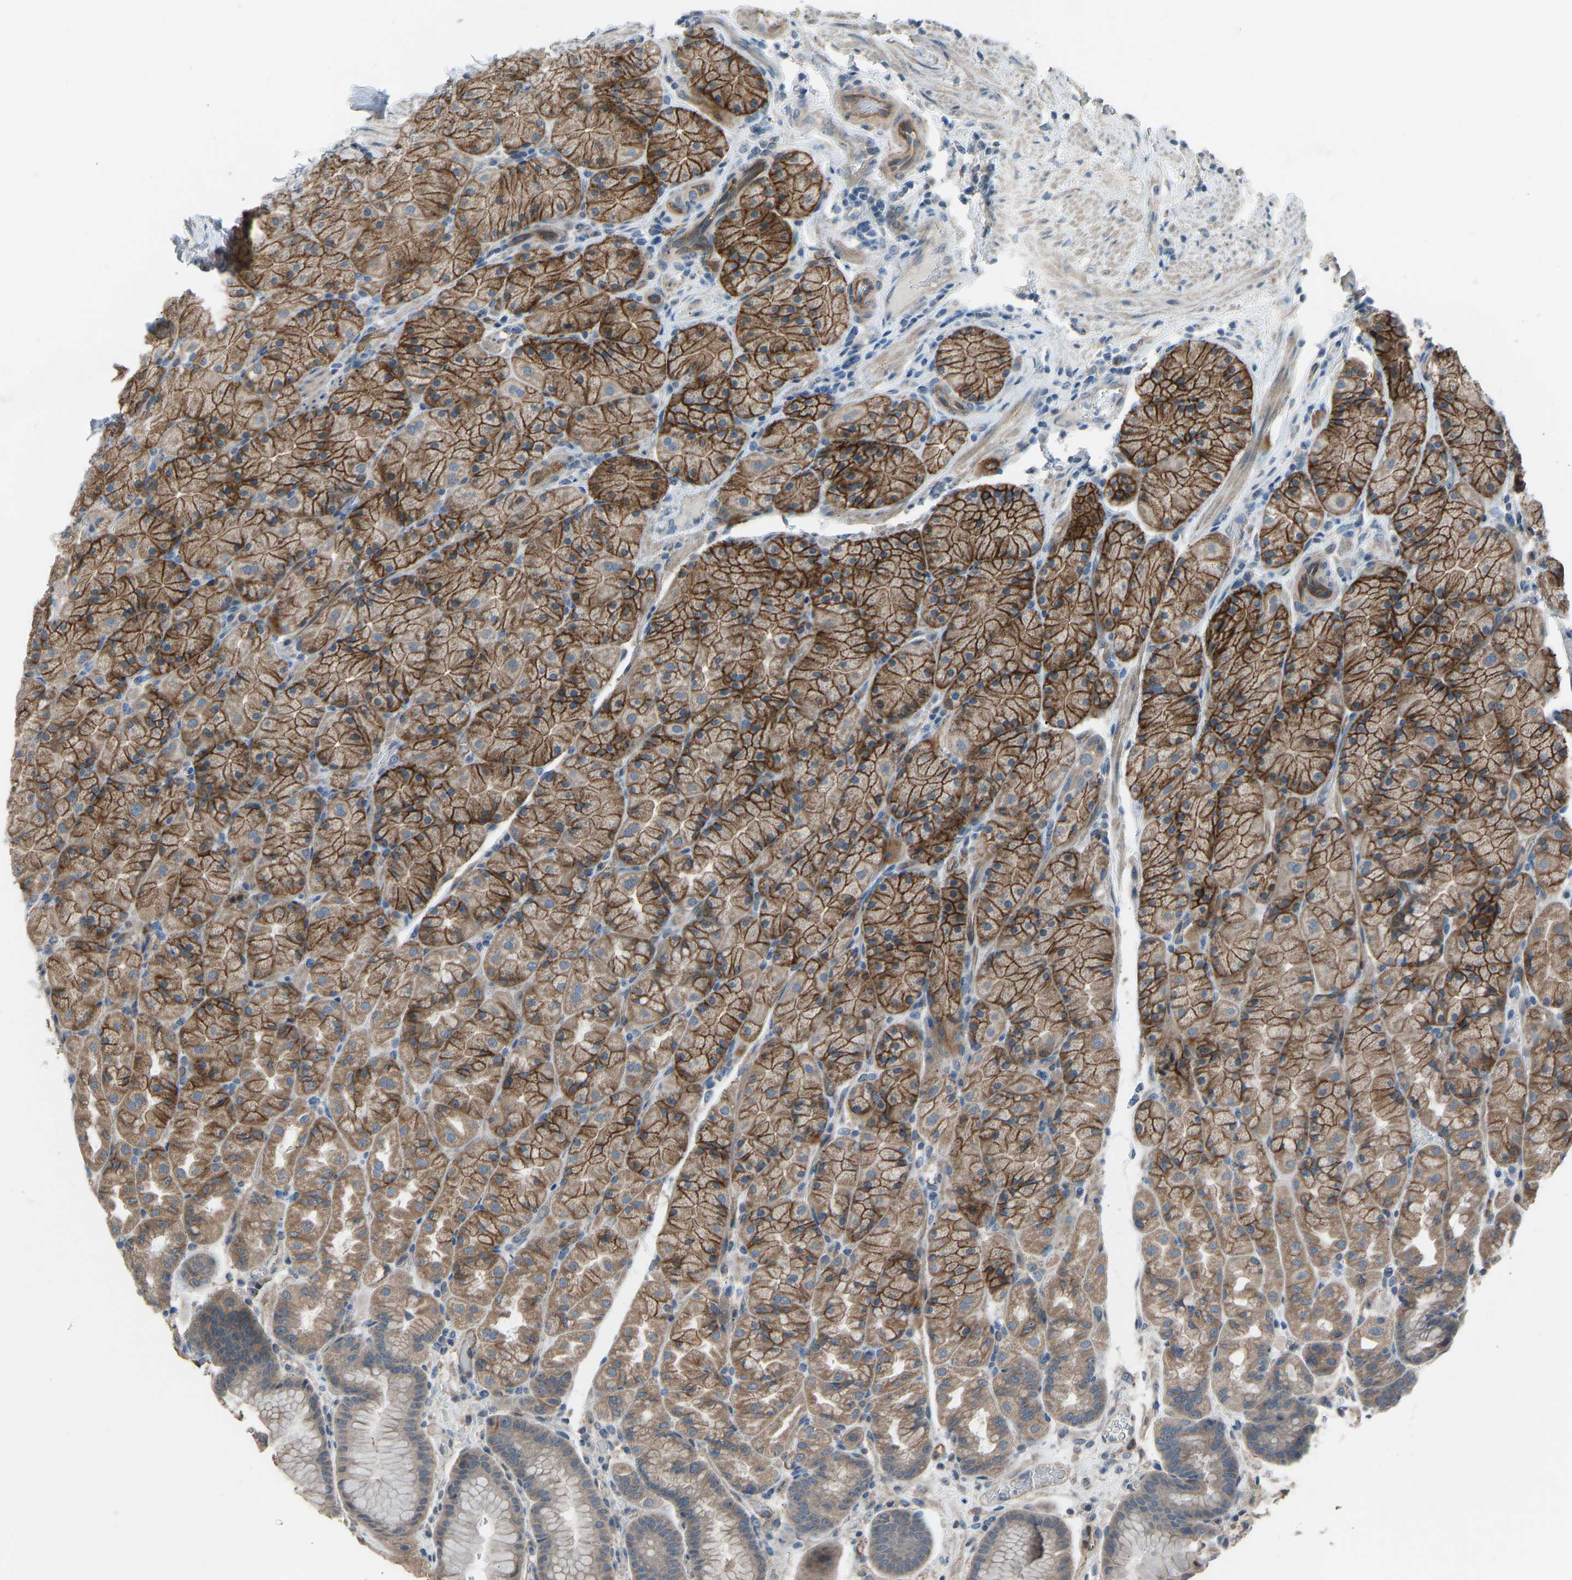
{"staining": {"intensity": "moderate", "quantity": ">75%", "location": "cytoplasmic/membranous"}, "tissue": "stomach", "cell_type": "Glandular cells", "image_type": "normal", "snomed": [{"axis": "morphology", "description": "Normal tissue, NOS"}, {"axis": "morphology", "description": "Carcinoid, malignant, NOS"}, {"axis": "topography", "description": "Stomach, upper"}], "caption": "Normal stomach reveals moderate cytoplasmic/membranous staining in approximately >75% of glandular cells, visualized by immunohistochemistry.", "gene": "SLC43A1", "patient": {"sex": "male", "age": 39}}